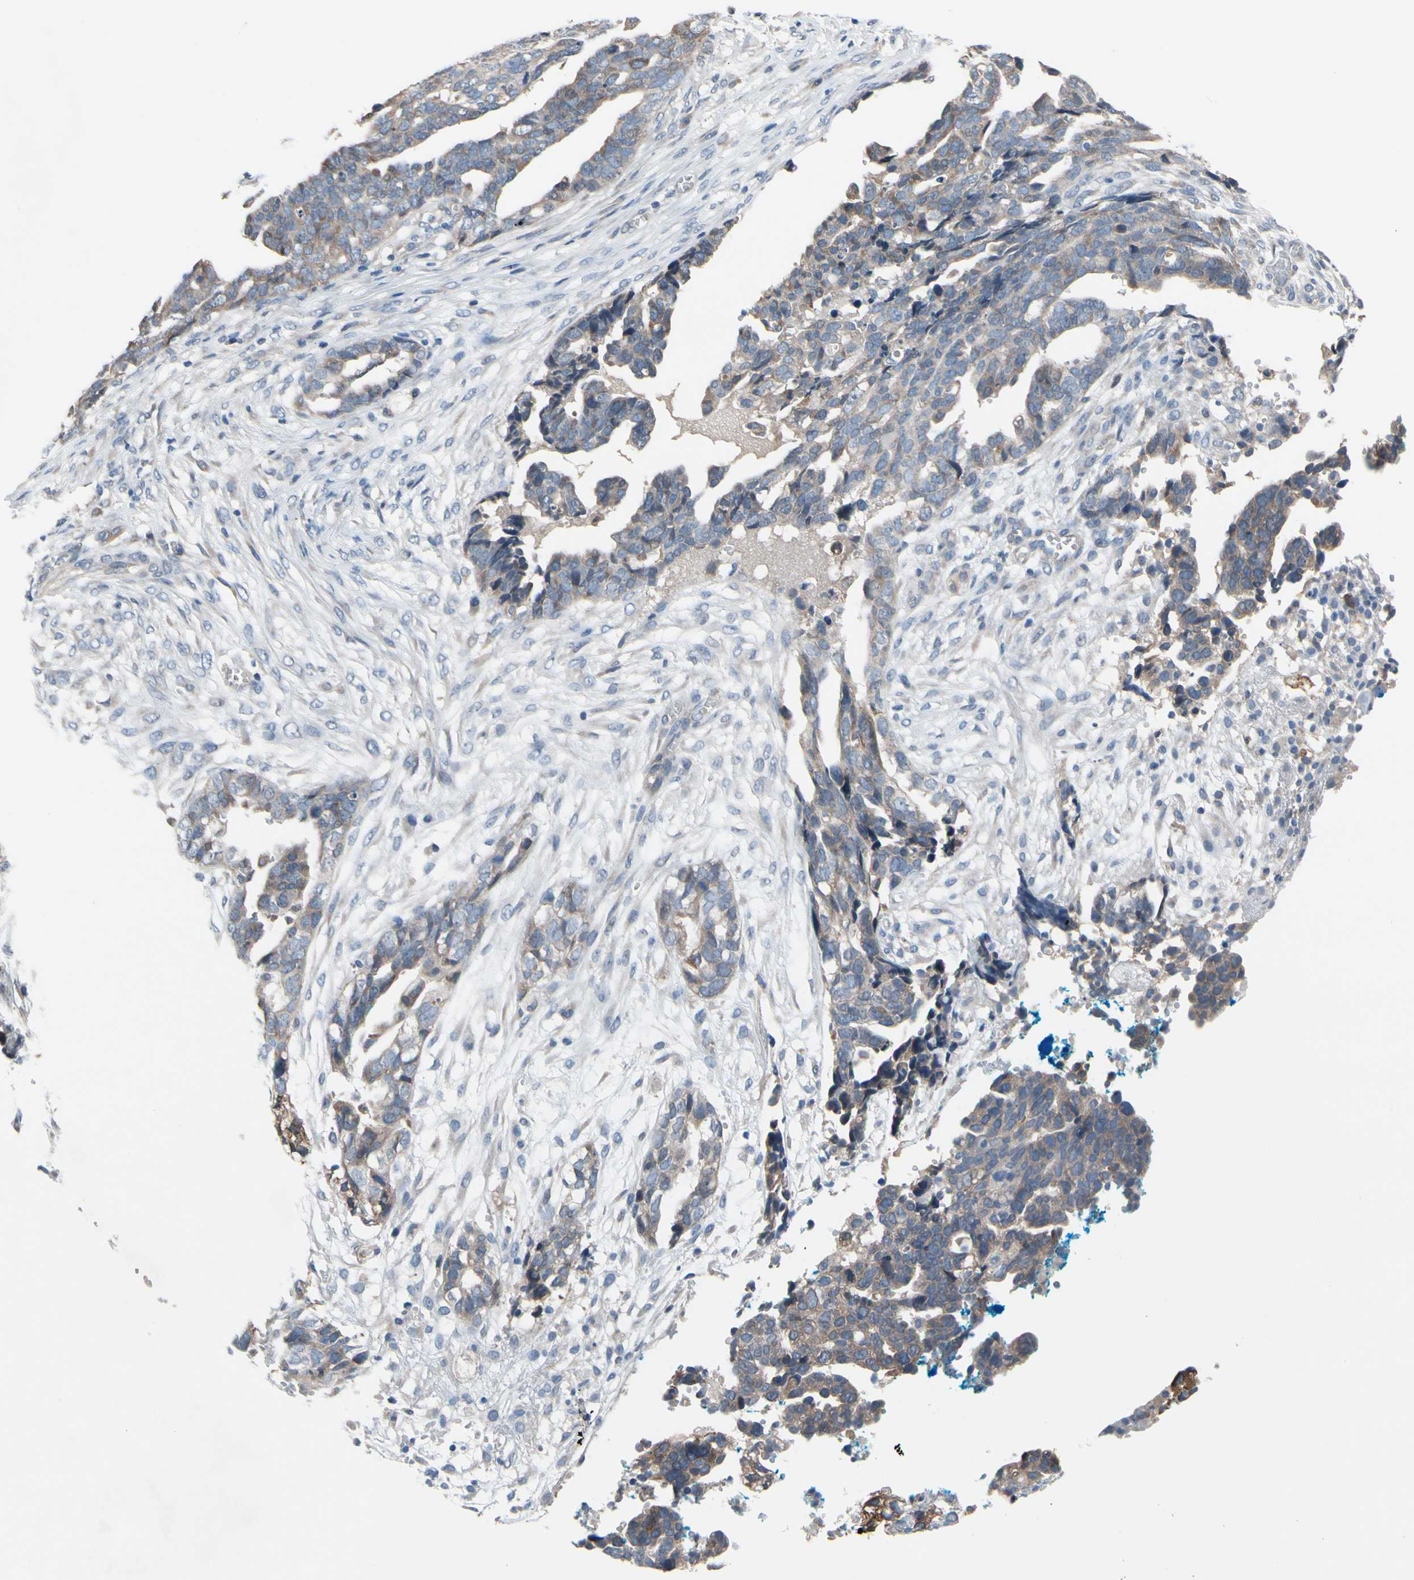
{"staining": {"intensity": "moderate", "quantity": ">75%", "location": "cytoplasmic/membranous"}, "tissue": "ovarian cancer", "cell_type": "Tumor cells", "image_type": "cancer", "snomed": [{"axis": "morphology", "description": "Normal tissue, NOS"}, {"axis": "morphology", "description": "Cystadenocarcinoma, serous, NOS"}, {"axis": "topography", "description": "Fallopian tube"}, {"axis": "topography", "description": "Ovary"}], "caption": "Protein staining of ovarian cancer (serous cystadenocarcinoma) tissue shows moderate cytoplasmic/membranous staining in approximately >75% of tumor cells. Using DAB (3,3'-diaminobenzidine) (brown) and hematoxylin (blue) stains, captured at high magnification using brightfield microscopy.", "gene": "PRXL2A", "patient": {"sex": "female", "age": 56}}